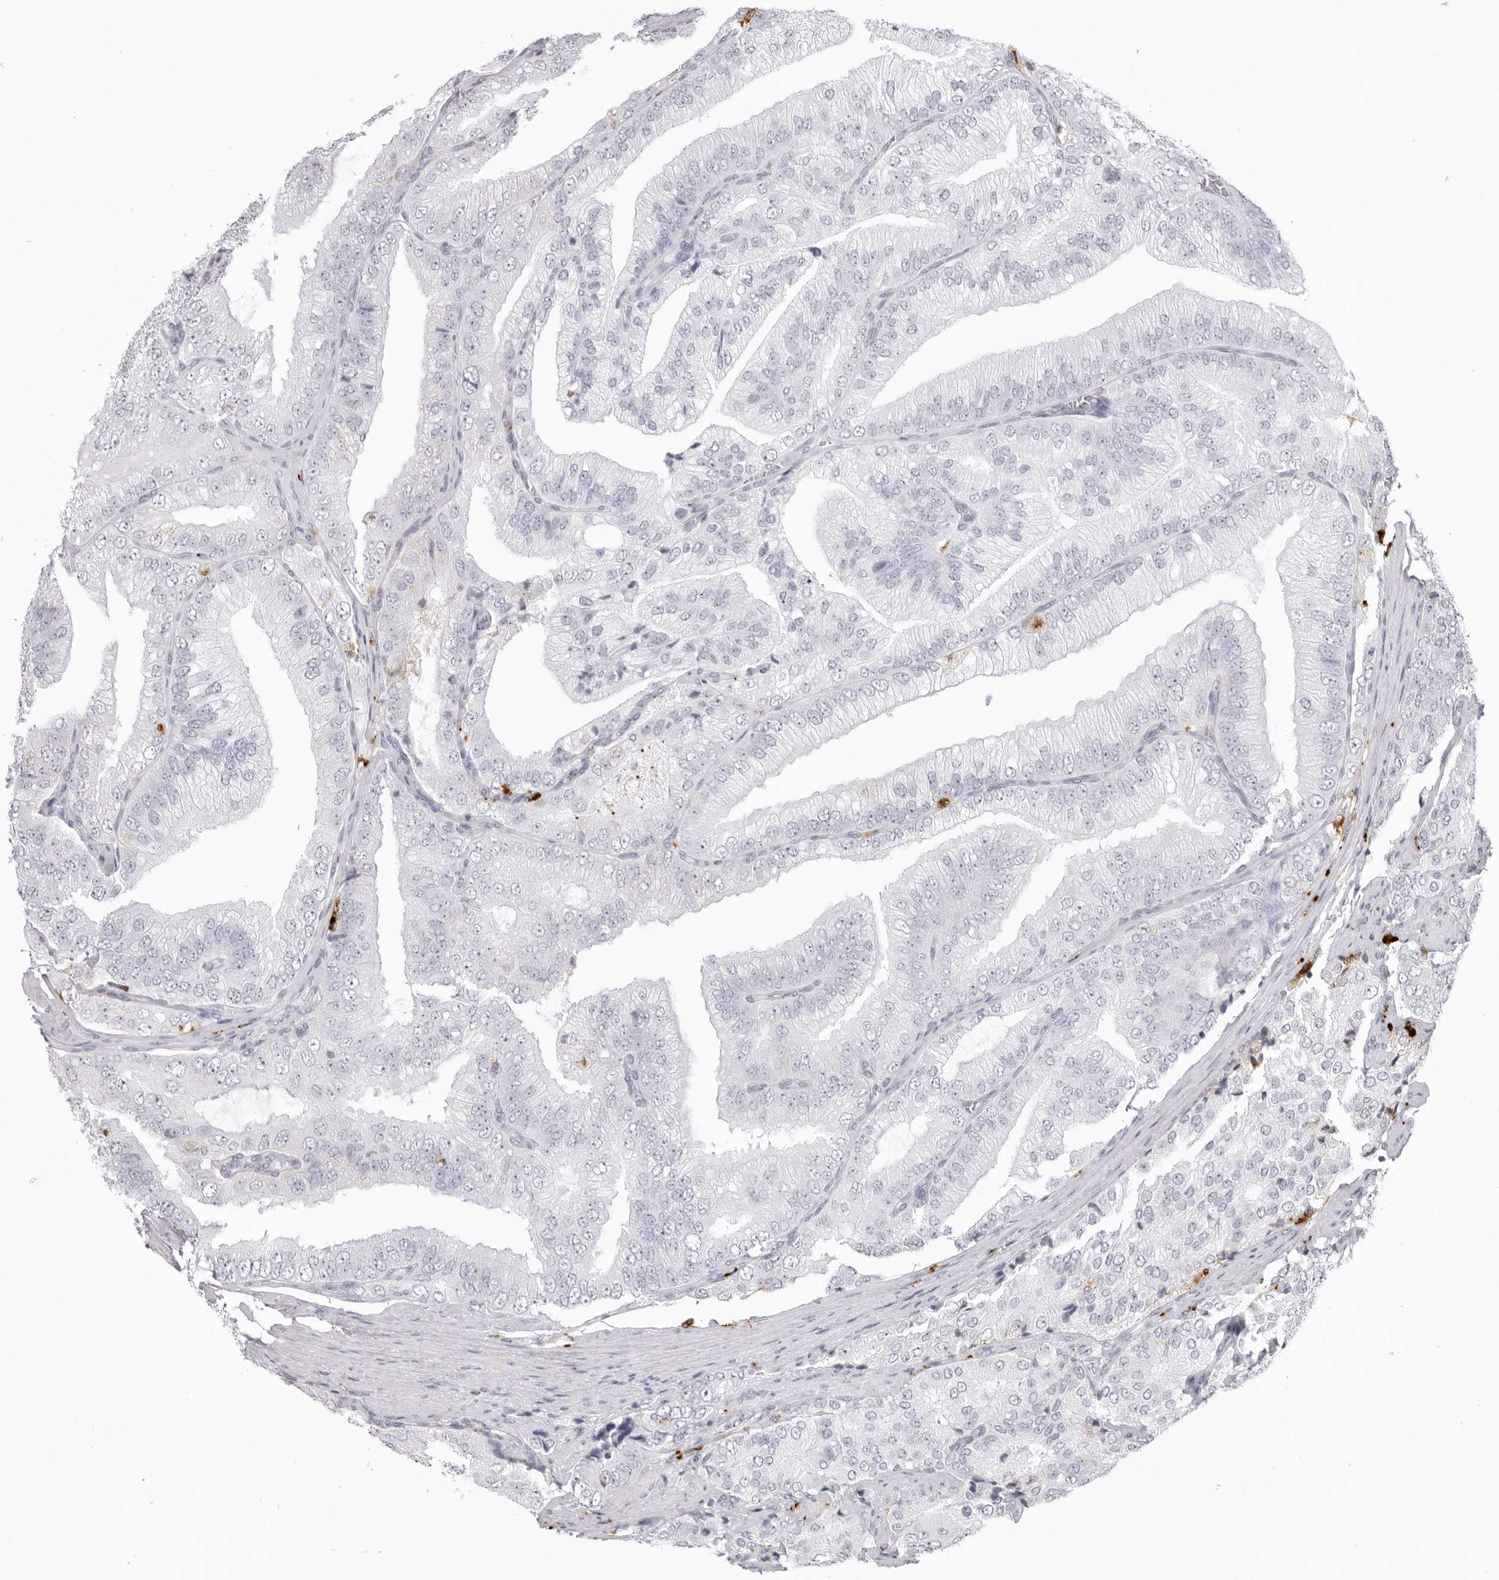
{"staining": {"intensity": "negative", "quantity": "none", "location": "none"}, "tissue": "prostate cancer", "cell_type": "Tumor cells", "image_type": "cancer", "snomed": [{"axis": "morphology", "description": "Adenocarcinoma, High grade"}, {"axis": "topography", "description": "Prostate"}], "caption": "Immunohistochemistry of human prostate high-grade adenocarcinoma exhibits no expression in tumor cells.", "gene": "IL25", "patient": {"sex": "male", "age": 58}}